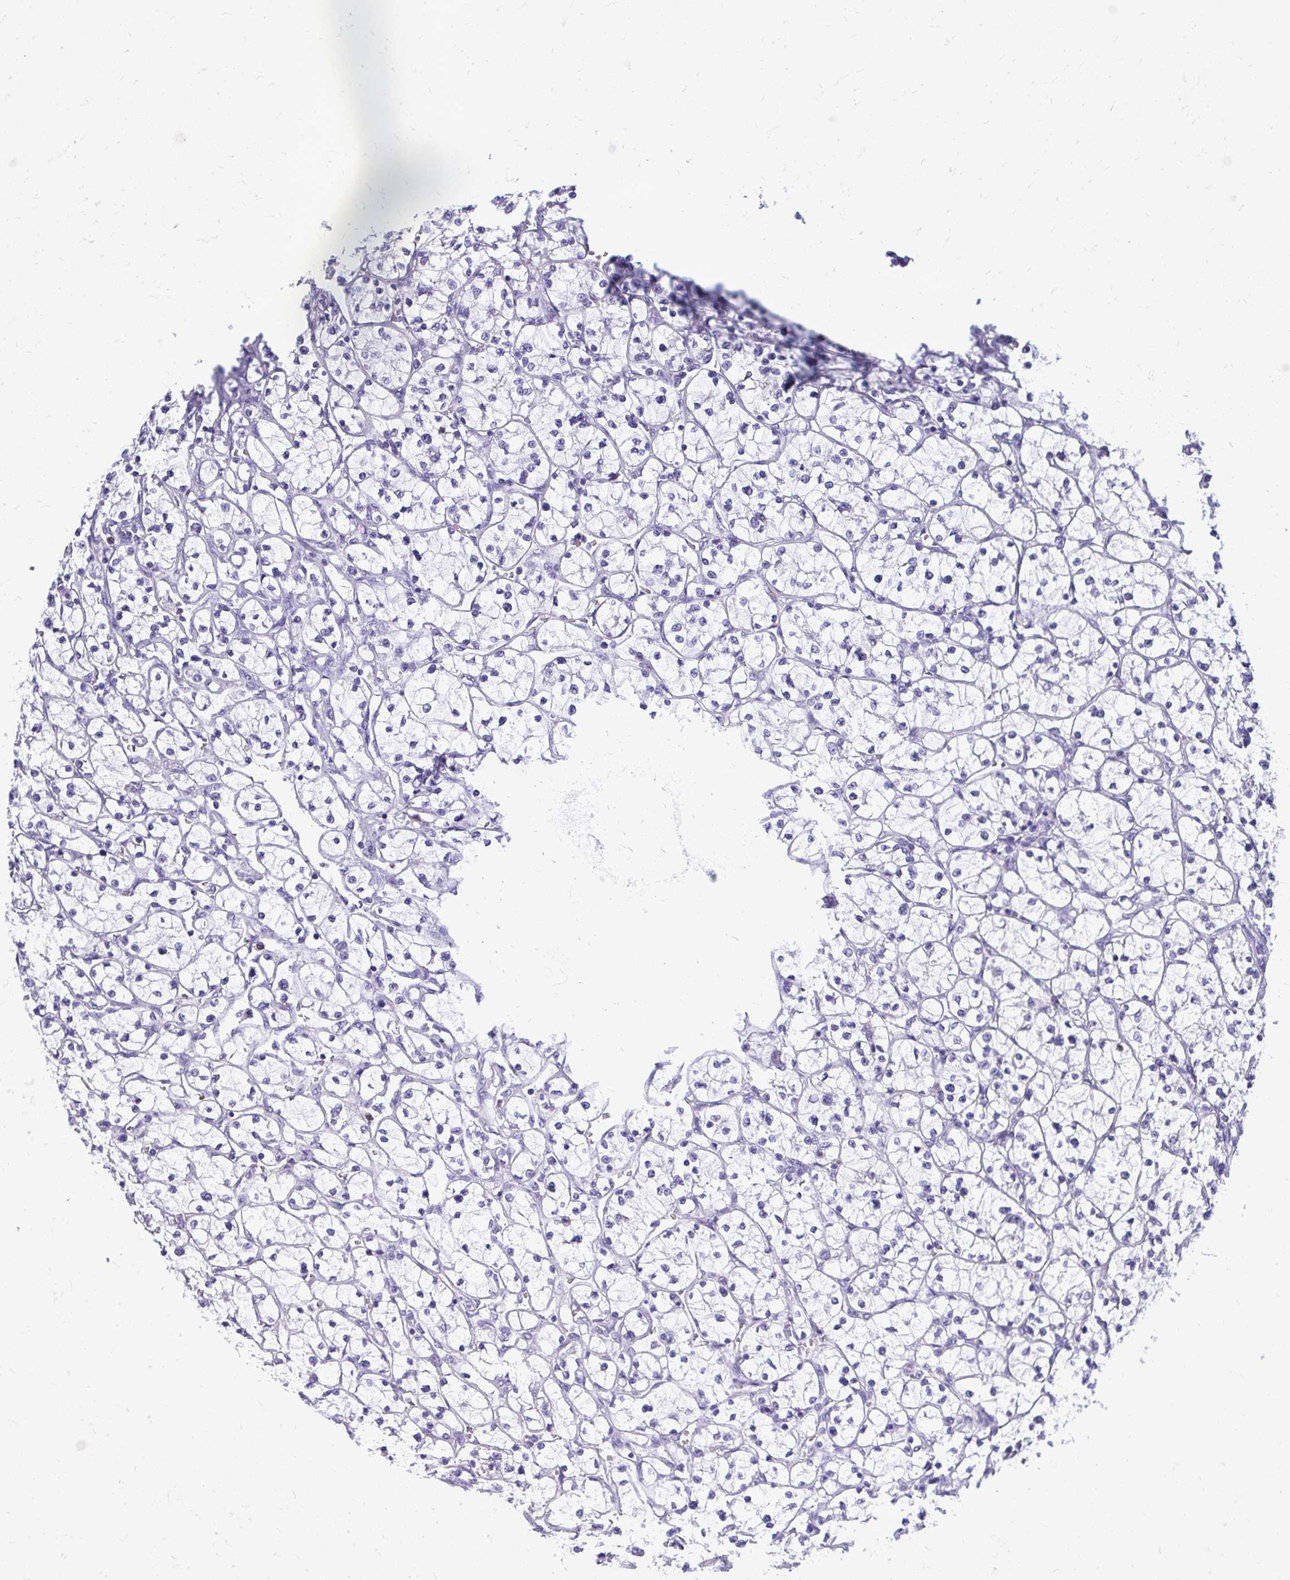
{"staining": {"intensity": "negative", "quantity": "none", "location": "none"}, "tissue": "renal cancer", "cell_type": "Tumor cells", "image_type": "cancer", "snomed": [{"axis": "morphology", "description": "Adenocarcinoma, NOS"}, {"axis": "topography", "description": "Kidney"}], "caption": "DAB (3,3'-diaminobenzidine) immunohistochemical staining of human renal cancer reveals no significant expression in tumor cells. (DAB IHC with hematoxylin counter stain).", "gene": "ZSWIM9", "patient": {"sex": "female", "age": 64}}